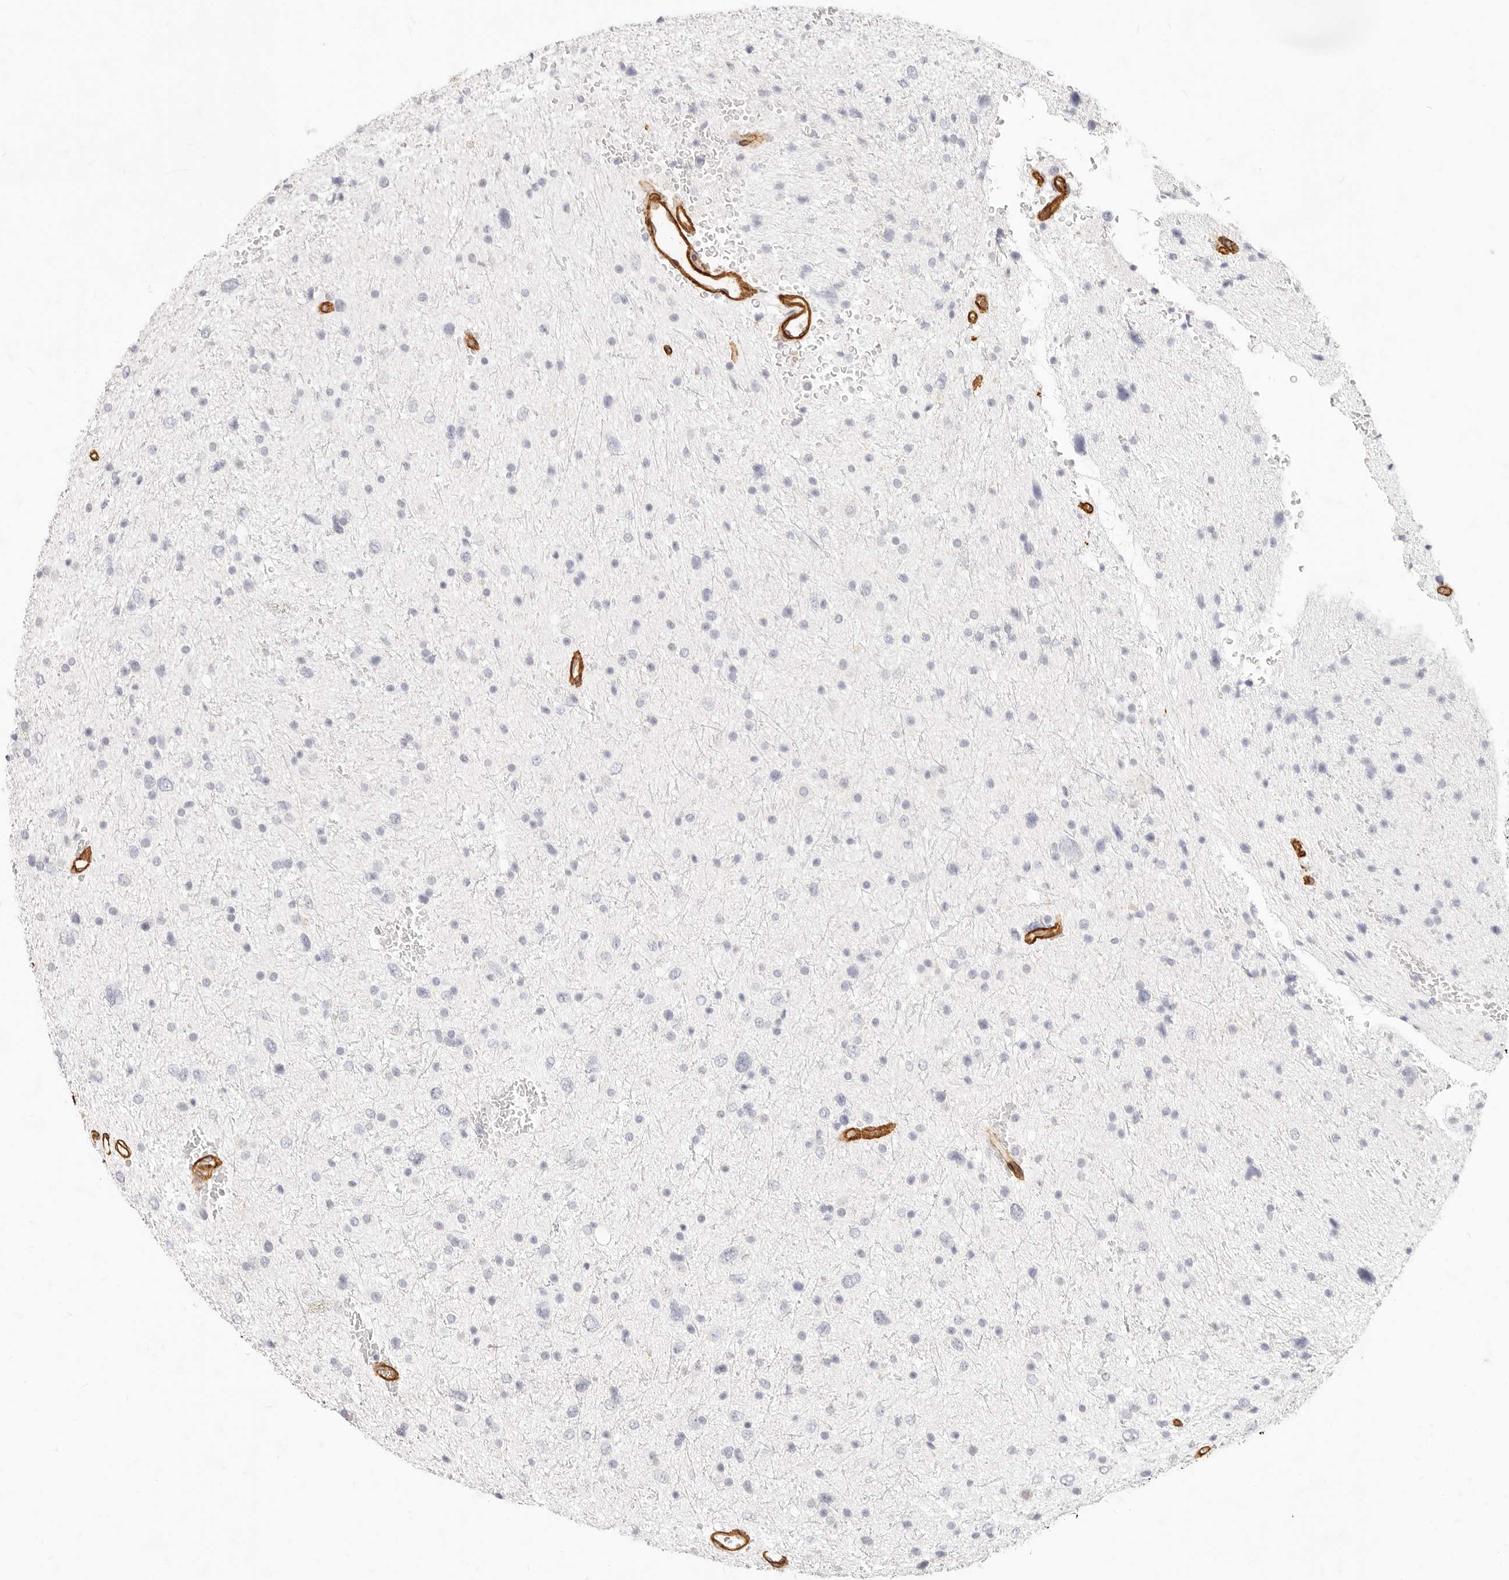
{"staining": {"intensity": "negative", "quantity": "none", "location": "none"}, "tissue": "glioma", "cell_type": "Tumor cells", "image_type": "cancer", "snomed": [{"axis": "morphology", "description": "Glioma, malignant, Low grade"}, {"axis": "topography", "description": "Brain"}], "caption": "Tumor cells show no significant protein staining in glioma.", "gene": "NUS1", "patient": {"sex": "female", "age": 37}}